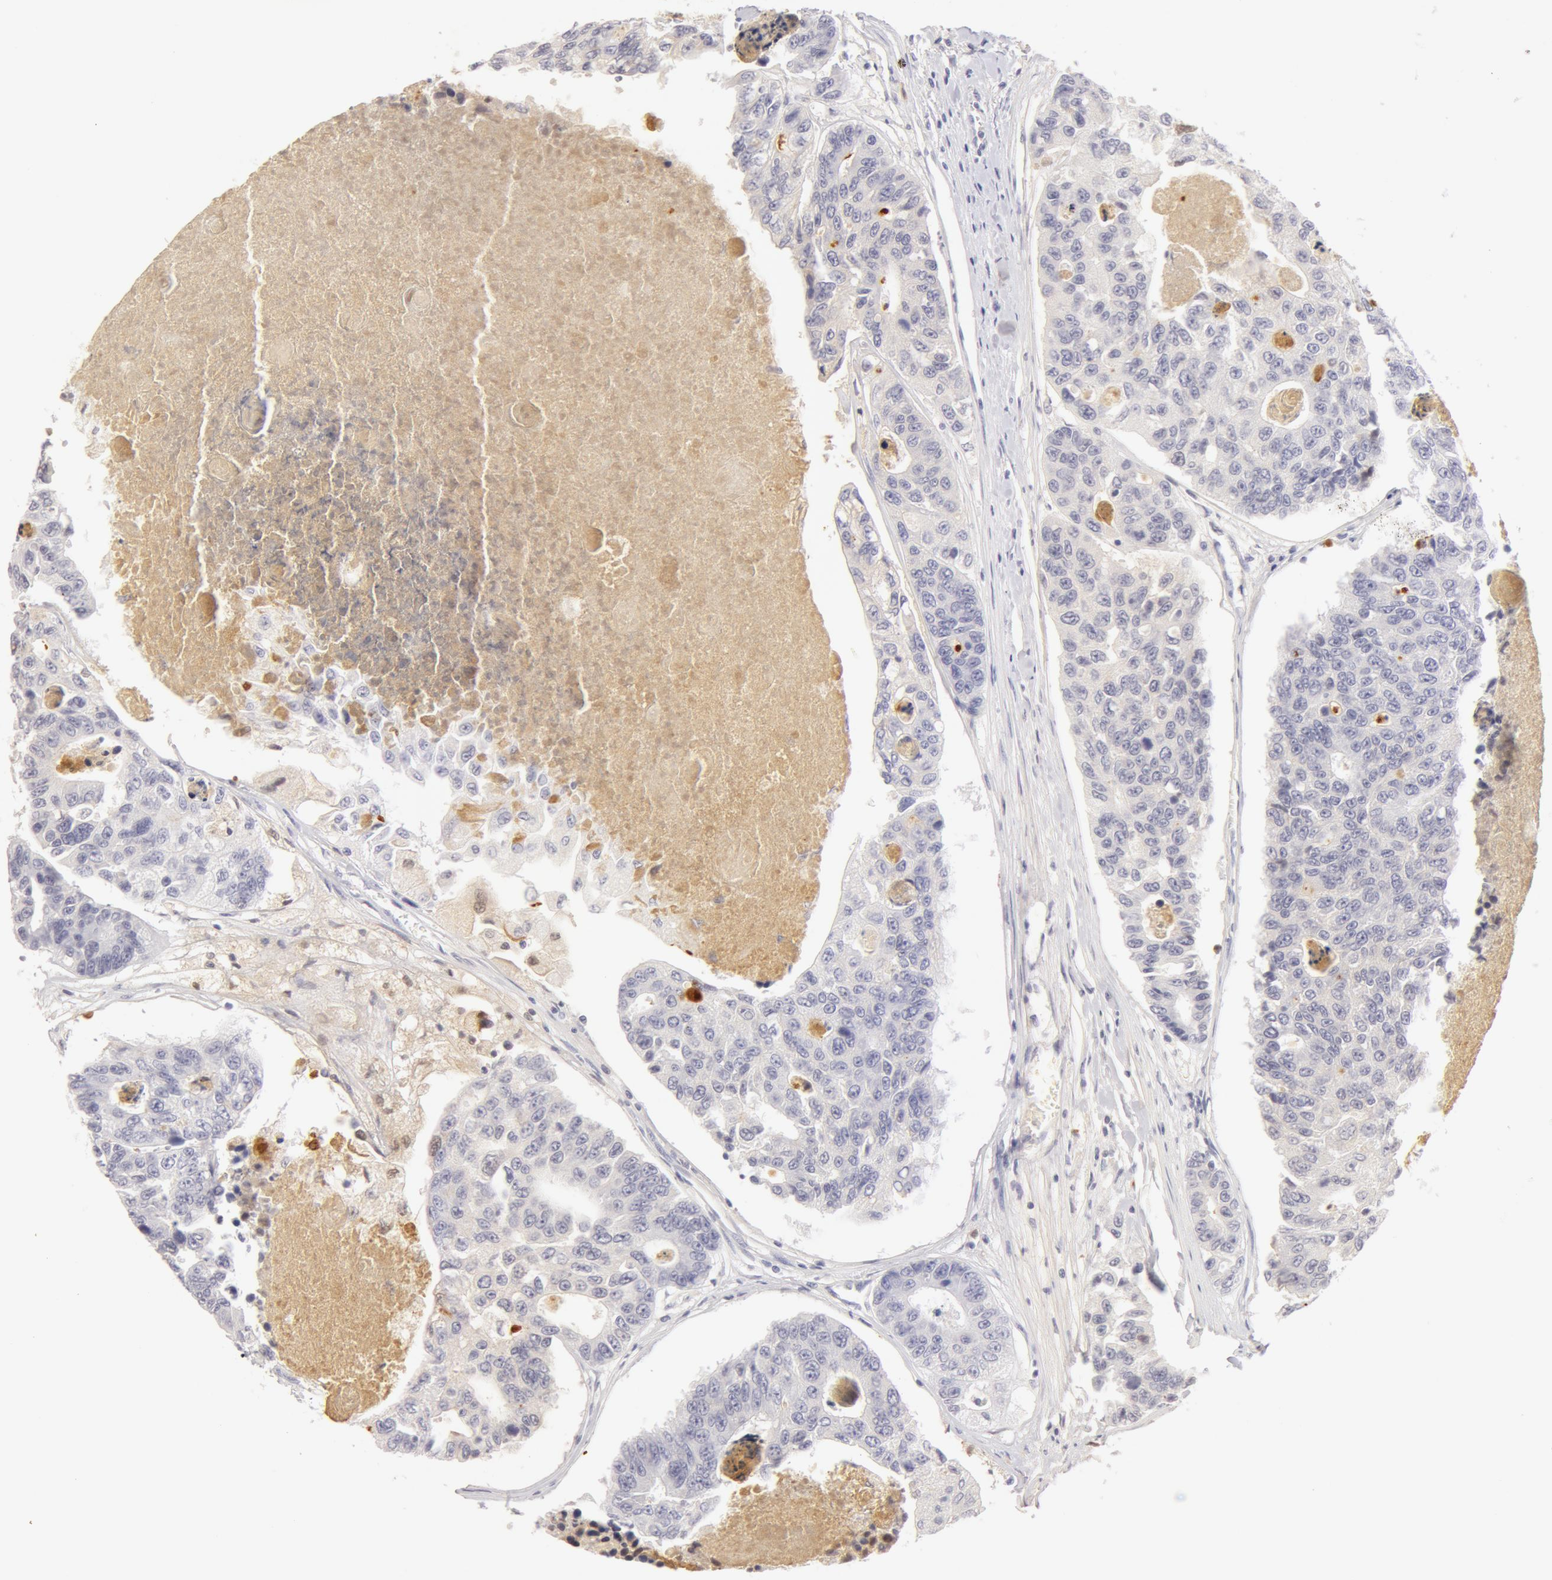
{"staining": {"intensity": "negative", "quantity": "none", "location": "none"}, "tissue": "colorectal cancer", "cell_type": "Tumor cells", "image_type": "cancer", "snomed": [{"axis": "morphology", "description": "Adenocarcinoma, NOS"}, {"axis": "topography", "description": "Colon"}], "caption": "Immunohistochemistry image of neoplastic tissue: human colorectal adenocarcinoma stained with DAB (3,3'-diaminobenzidine) shows no significant protein positivity in tumor cells. Brightfield microscopy of IHC stained with DAB (3,3'-diaminobenzidine) (brown) and hematoxylin (blue), captured at high magnification.", "gene": "AHSG", "patient": {"sex": "female", "age": 86}}